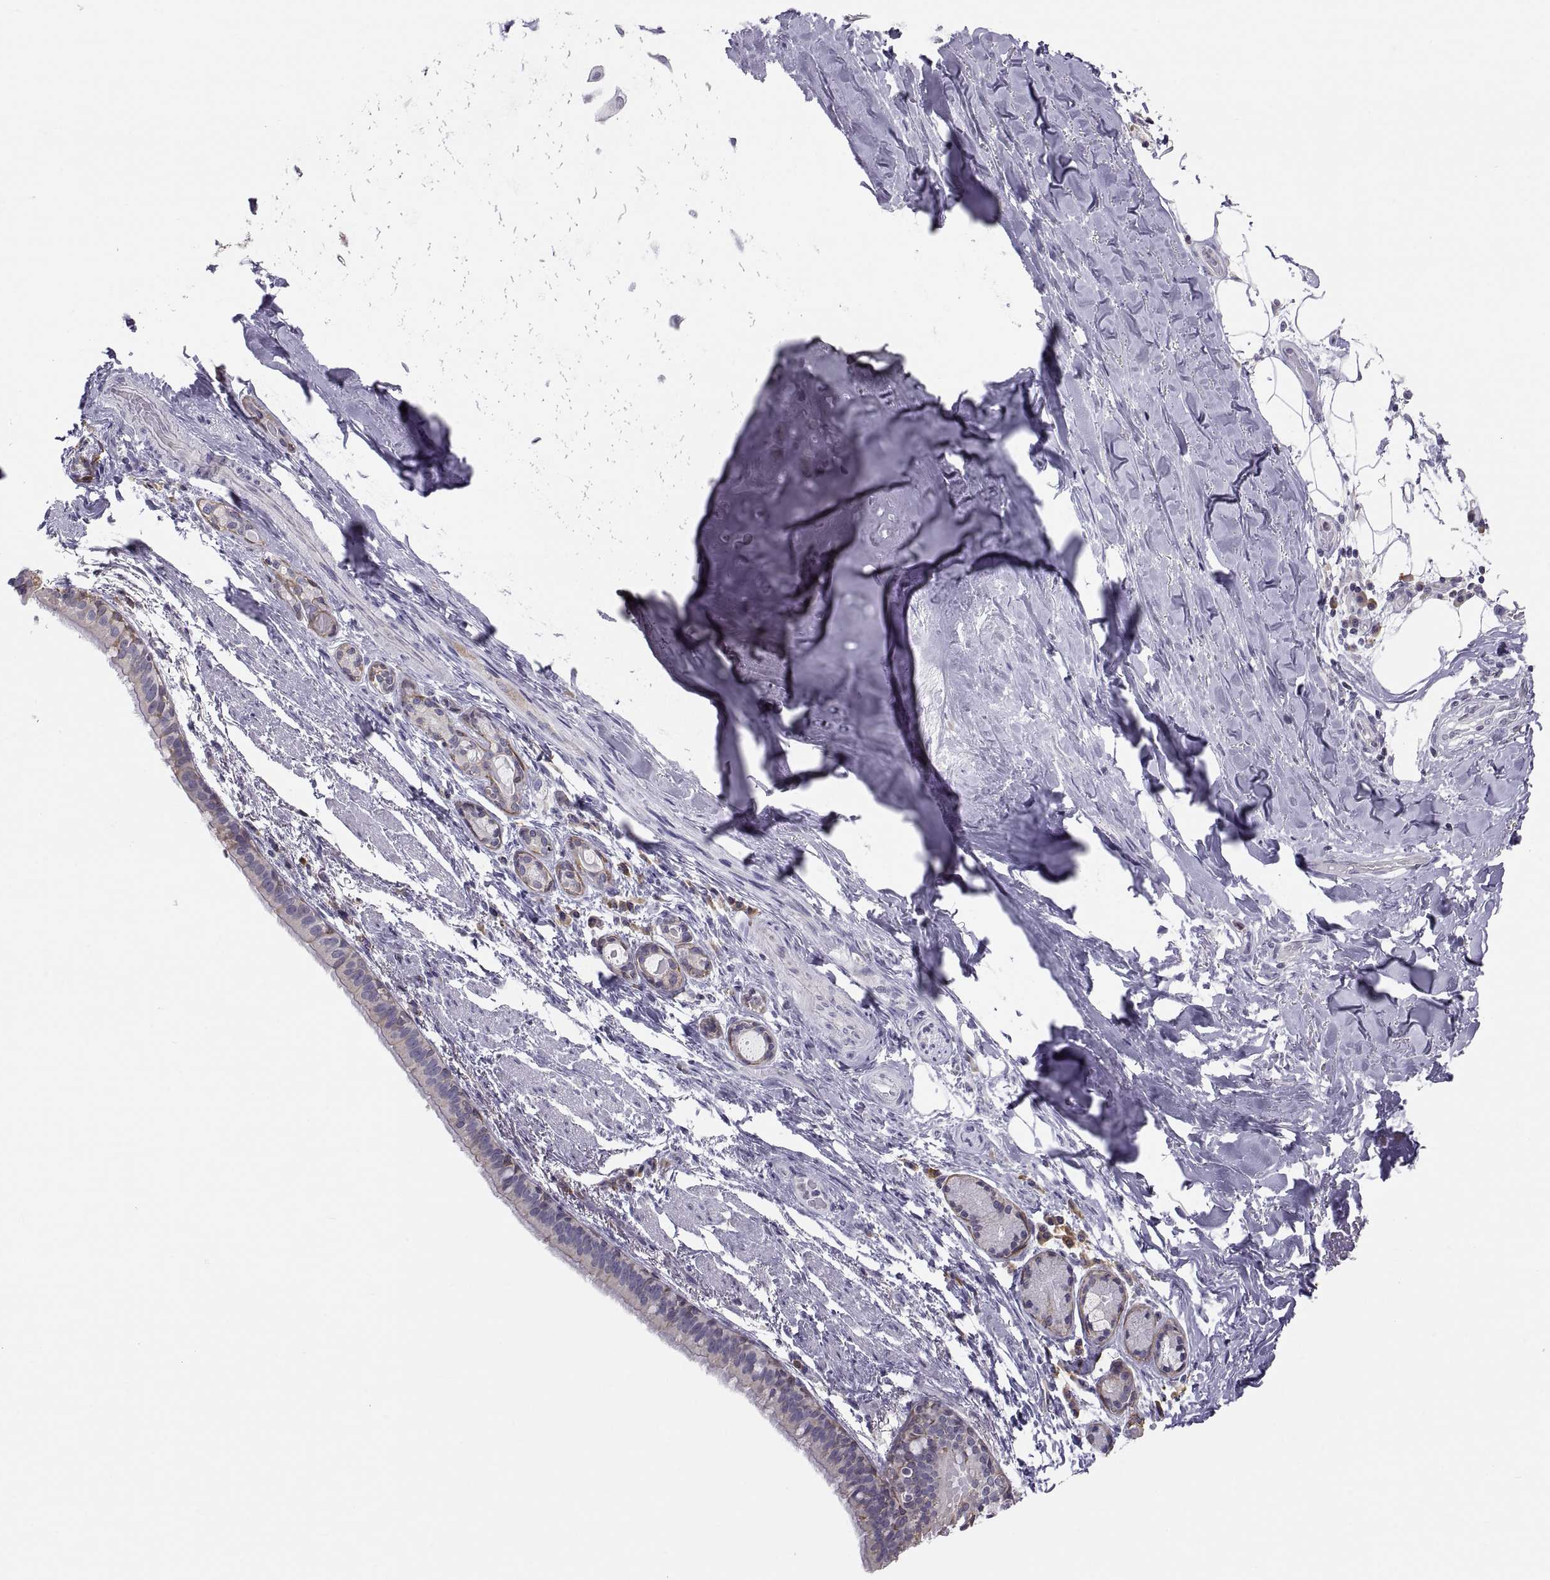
{"staining": {"intensity": "negative", "quantity": "none", "location": "none"}, "tissue": "bronchus", "cell_type": "Respiratory epithelial cells", "image_type": "normal", "snomed": [{"axis": "morphology", "description": "Normal tissue, NOS"}, {"axis": "morphology", "description": "Squamous cell carcinoma, NOS"}, {"axis": "topography", "description": "Bronchus"}, {"axis": "topography", "description": "Lung"}], "caption": "Respiratory epithelial cells are negative for brown protein staining in benign bronchus. (Brightfield microscopy of DAB immunohistochemistry (IHC) at high magnification).", "gene": "ERO1A", "patient": {"sex": "male", "age": 69}}